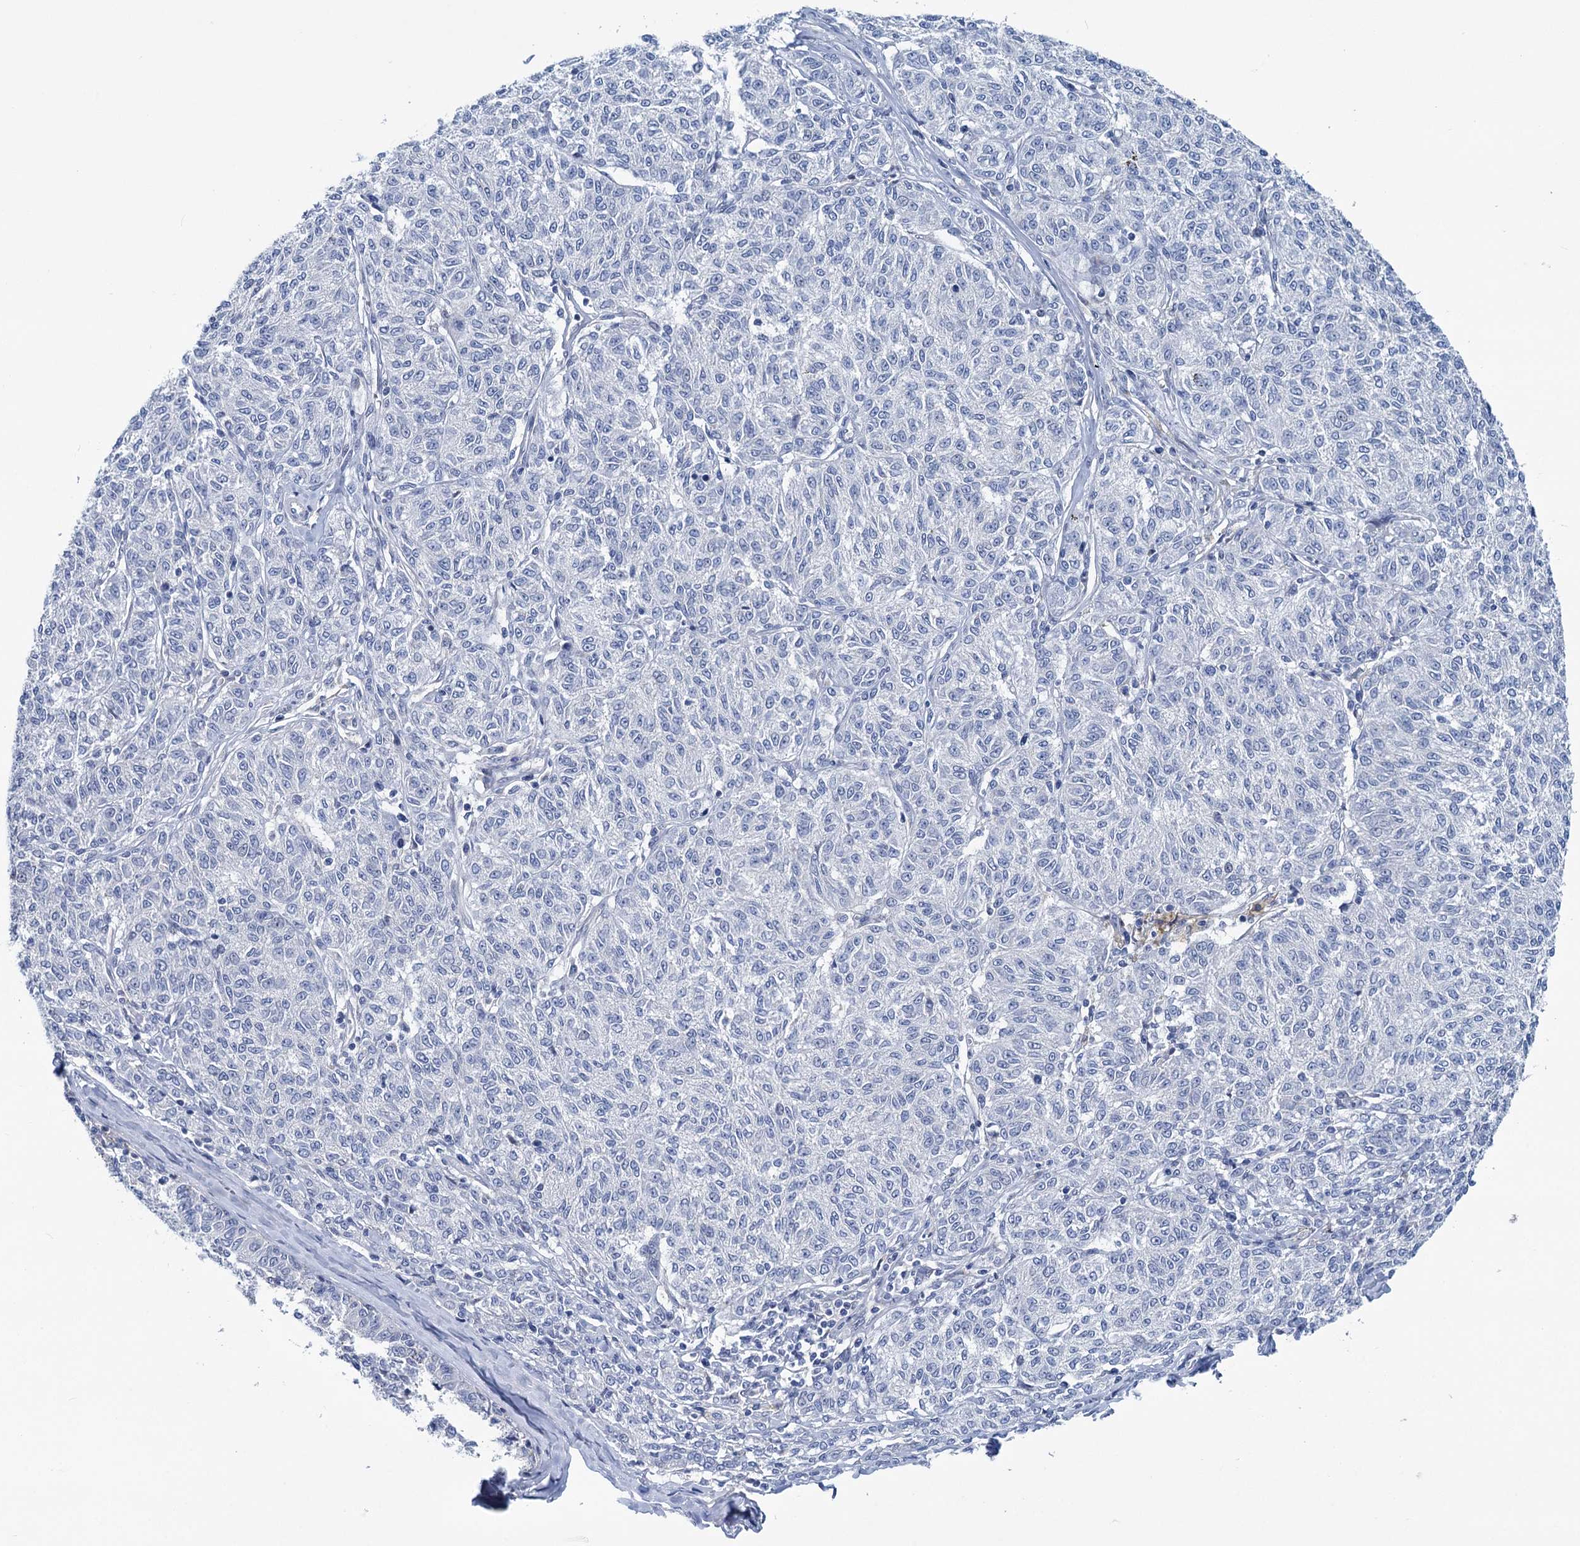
{"staining": {"intensity": "negative", "quantity": "none", "location": "none"}, "tissue": "melanoma", "cell_type": "Tumor cells", "image_type": "cancer", "snomed": [{"axis": "morphology", "description": "Malignant melanoma, NOS"}, {"axis": "topography", "description": "Skin"}], "caption": "An image of malignant melanoma stained for a protein demonstrates no brown staining in tumor cells.", "gene": "CHDH", "patient": {"sex": "female", "age": 72}}